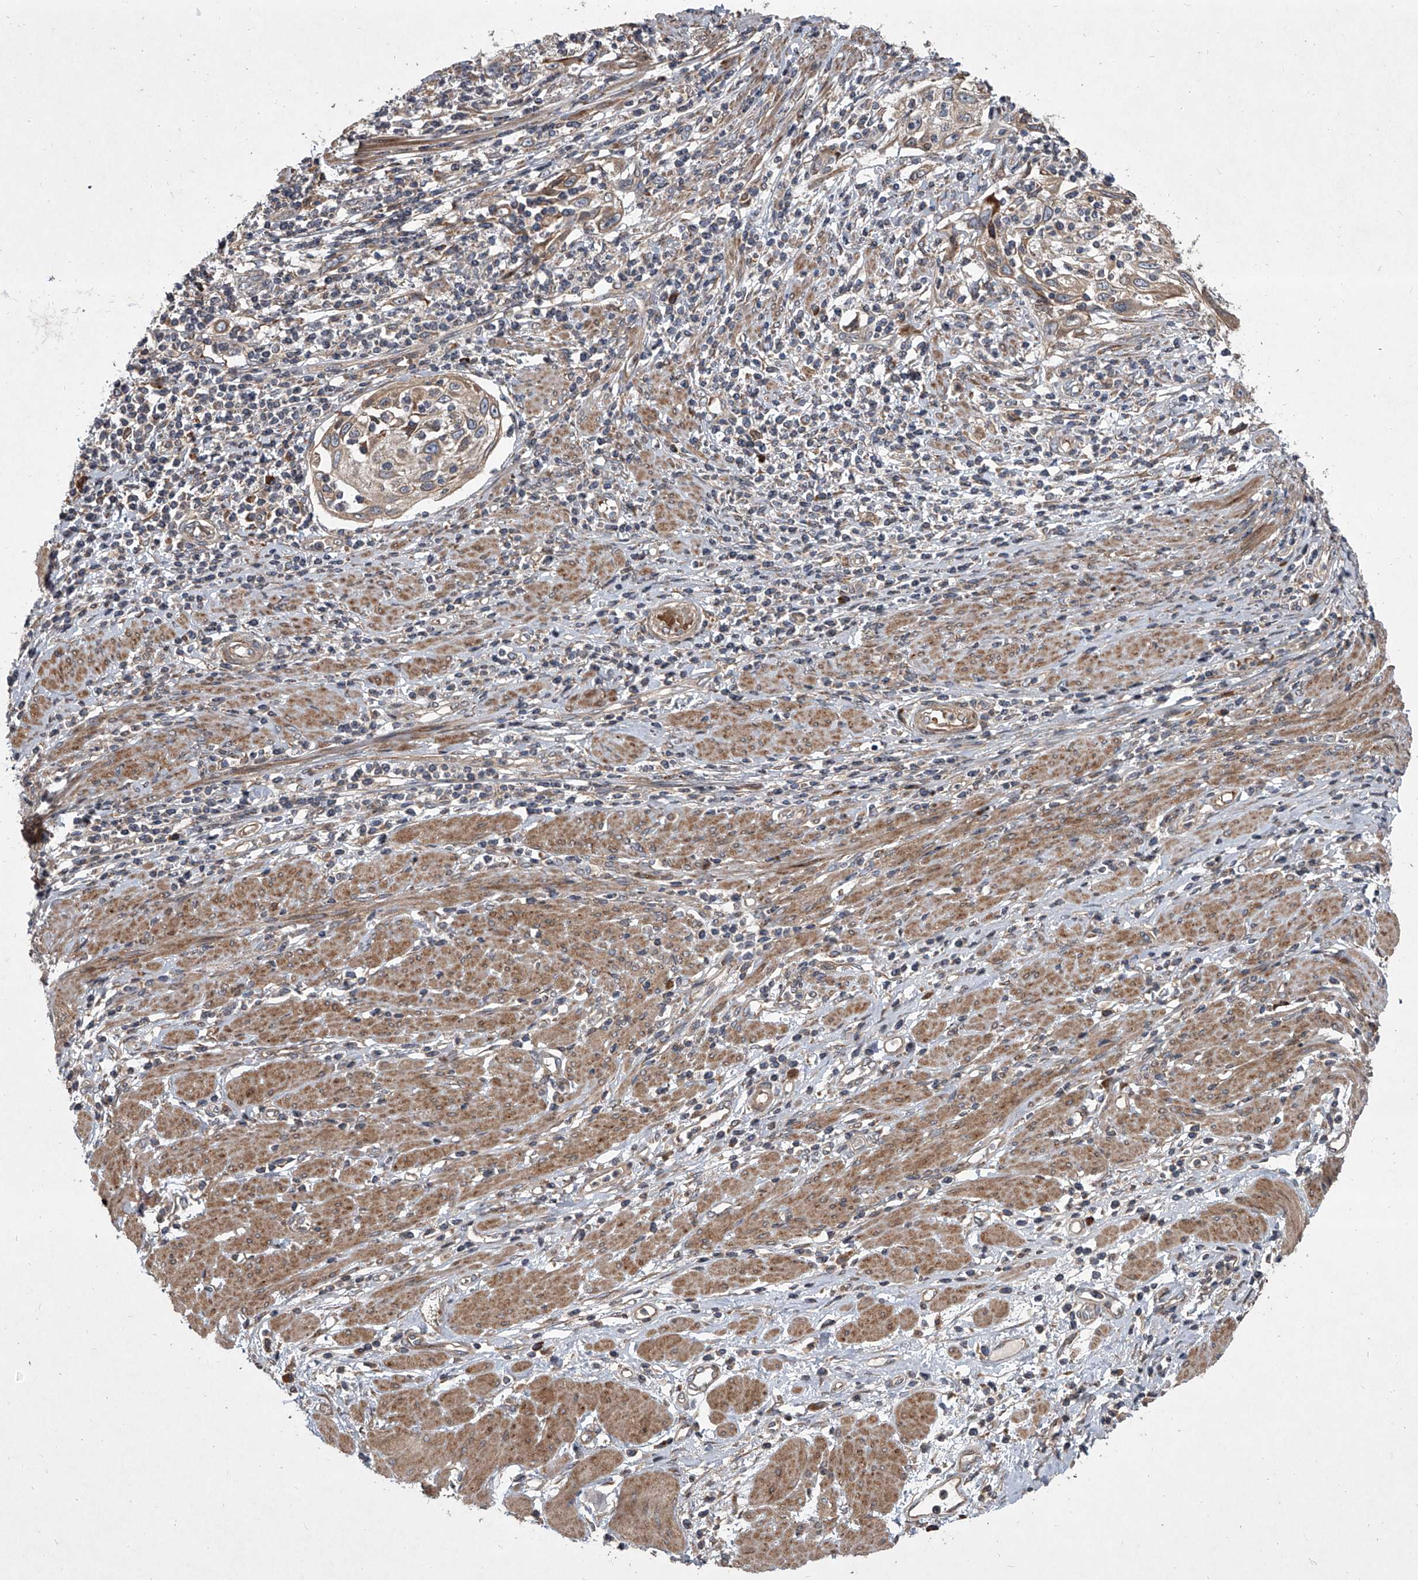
{"staining": {"intensity": "moderate", "quantity": ">75%", "location": "cytoplasmic/membranous"}, "tissue": "cervical cancer", "cell_type": "Tumor cells", "image_type": "cancer", "snomed": [{"axis": "morphology", "description": "Squamous cell carcinoma, NOS"}, {"axis": "topography", "description": "Cervix"}], "caption": "The immunohistochemical stain shows moderate cytoplasmic/membranous staining in tumor cells of cervical cancer (squamous cell carcinoma) tissue. (brown staining indicates protein expression, while blue staining denotes nuclei).", "gene": "EVA1C", "patient": {"sex": "female", "age": 70}}